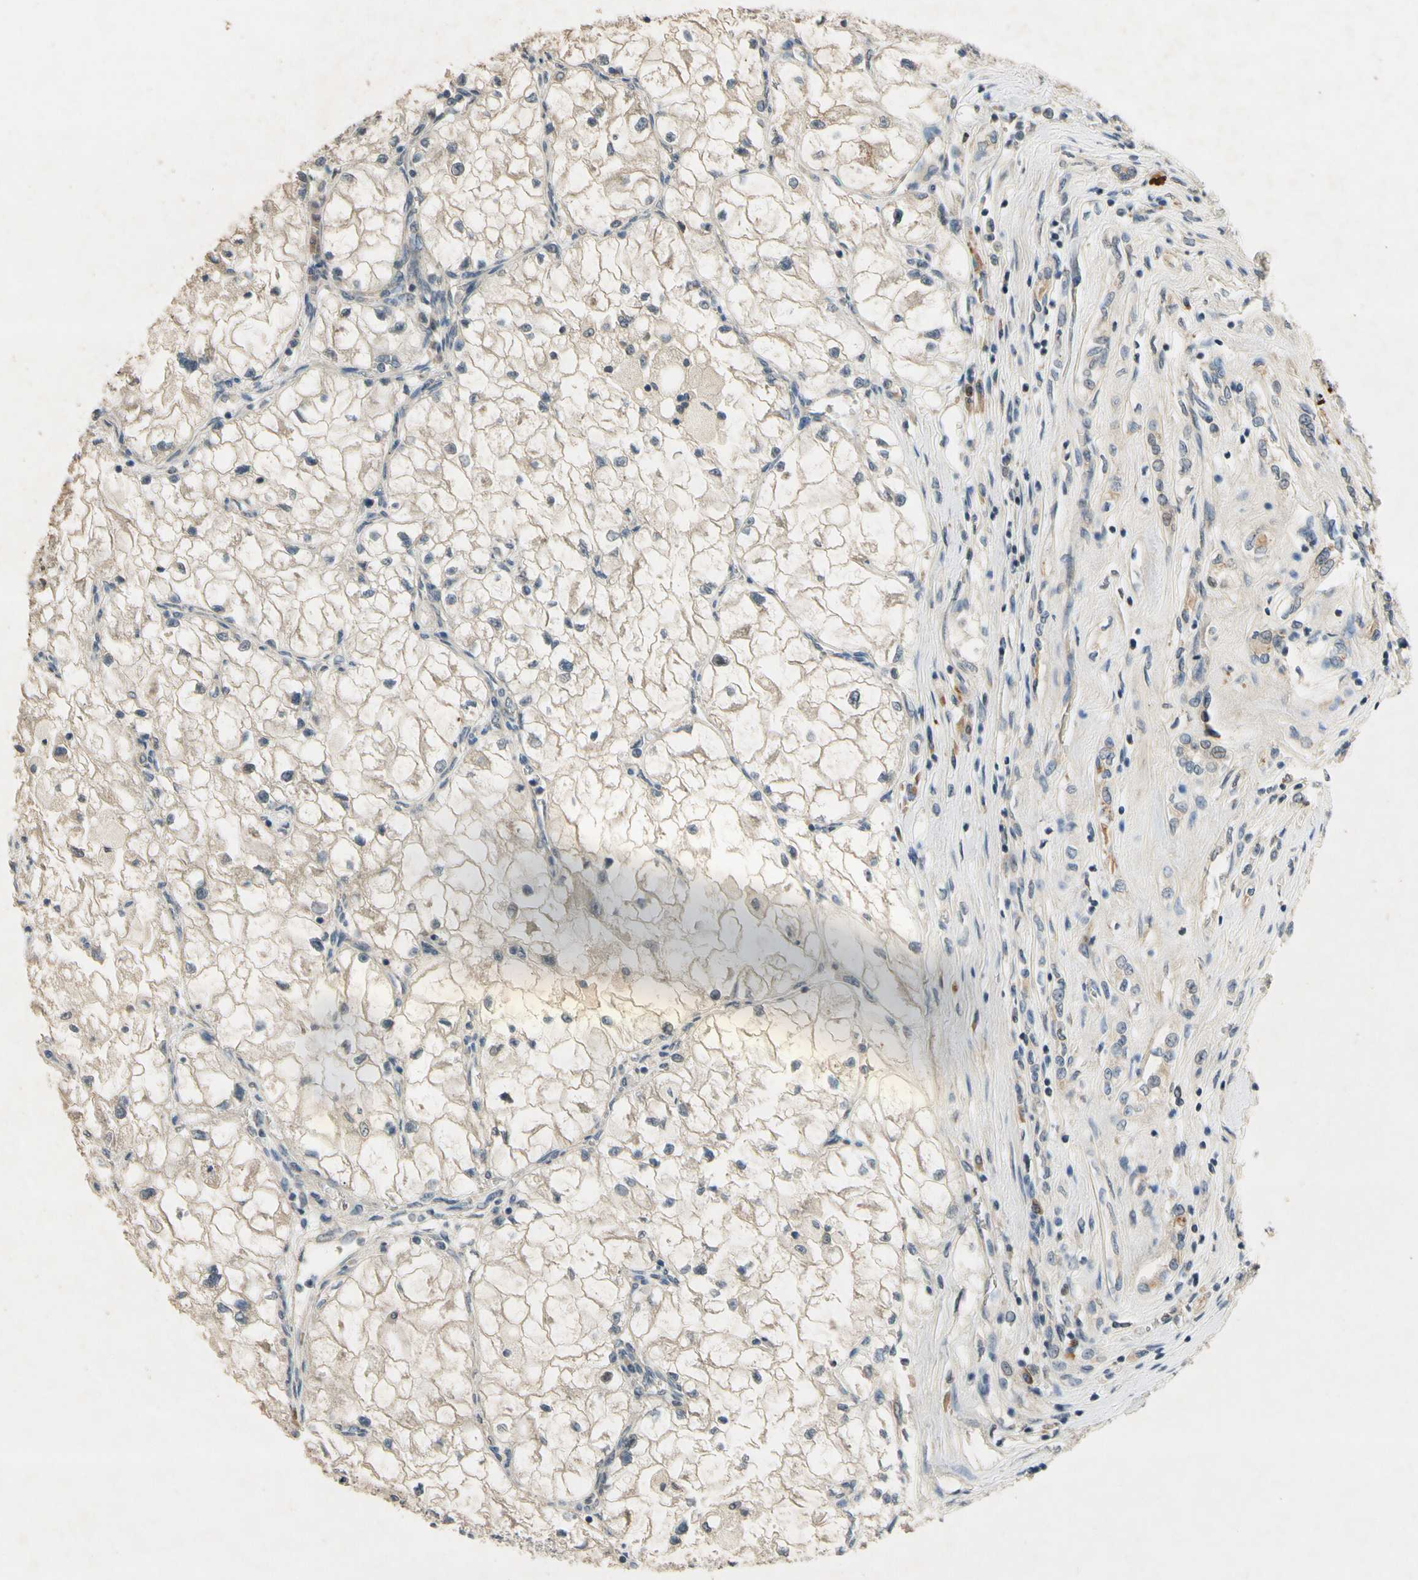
{"staining": {"intensity": "negative", "quantity": "none", "location": "none"}, "tissue": "renal cancer", "cell_type": "Tumor cells", "image_type": "cancer", "snomed": [{"axis": "morphology", "description": "Adenocarcinoma, NOS"}, {"axis": "topography", "description": "Kidney"}], "caption": "Tumor cells show no significant expression in adenocarcinoma (renal).", "gene": "ALKBH3", "patient": {"sex": "female", "age": 70}}